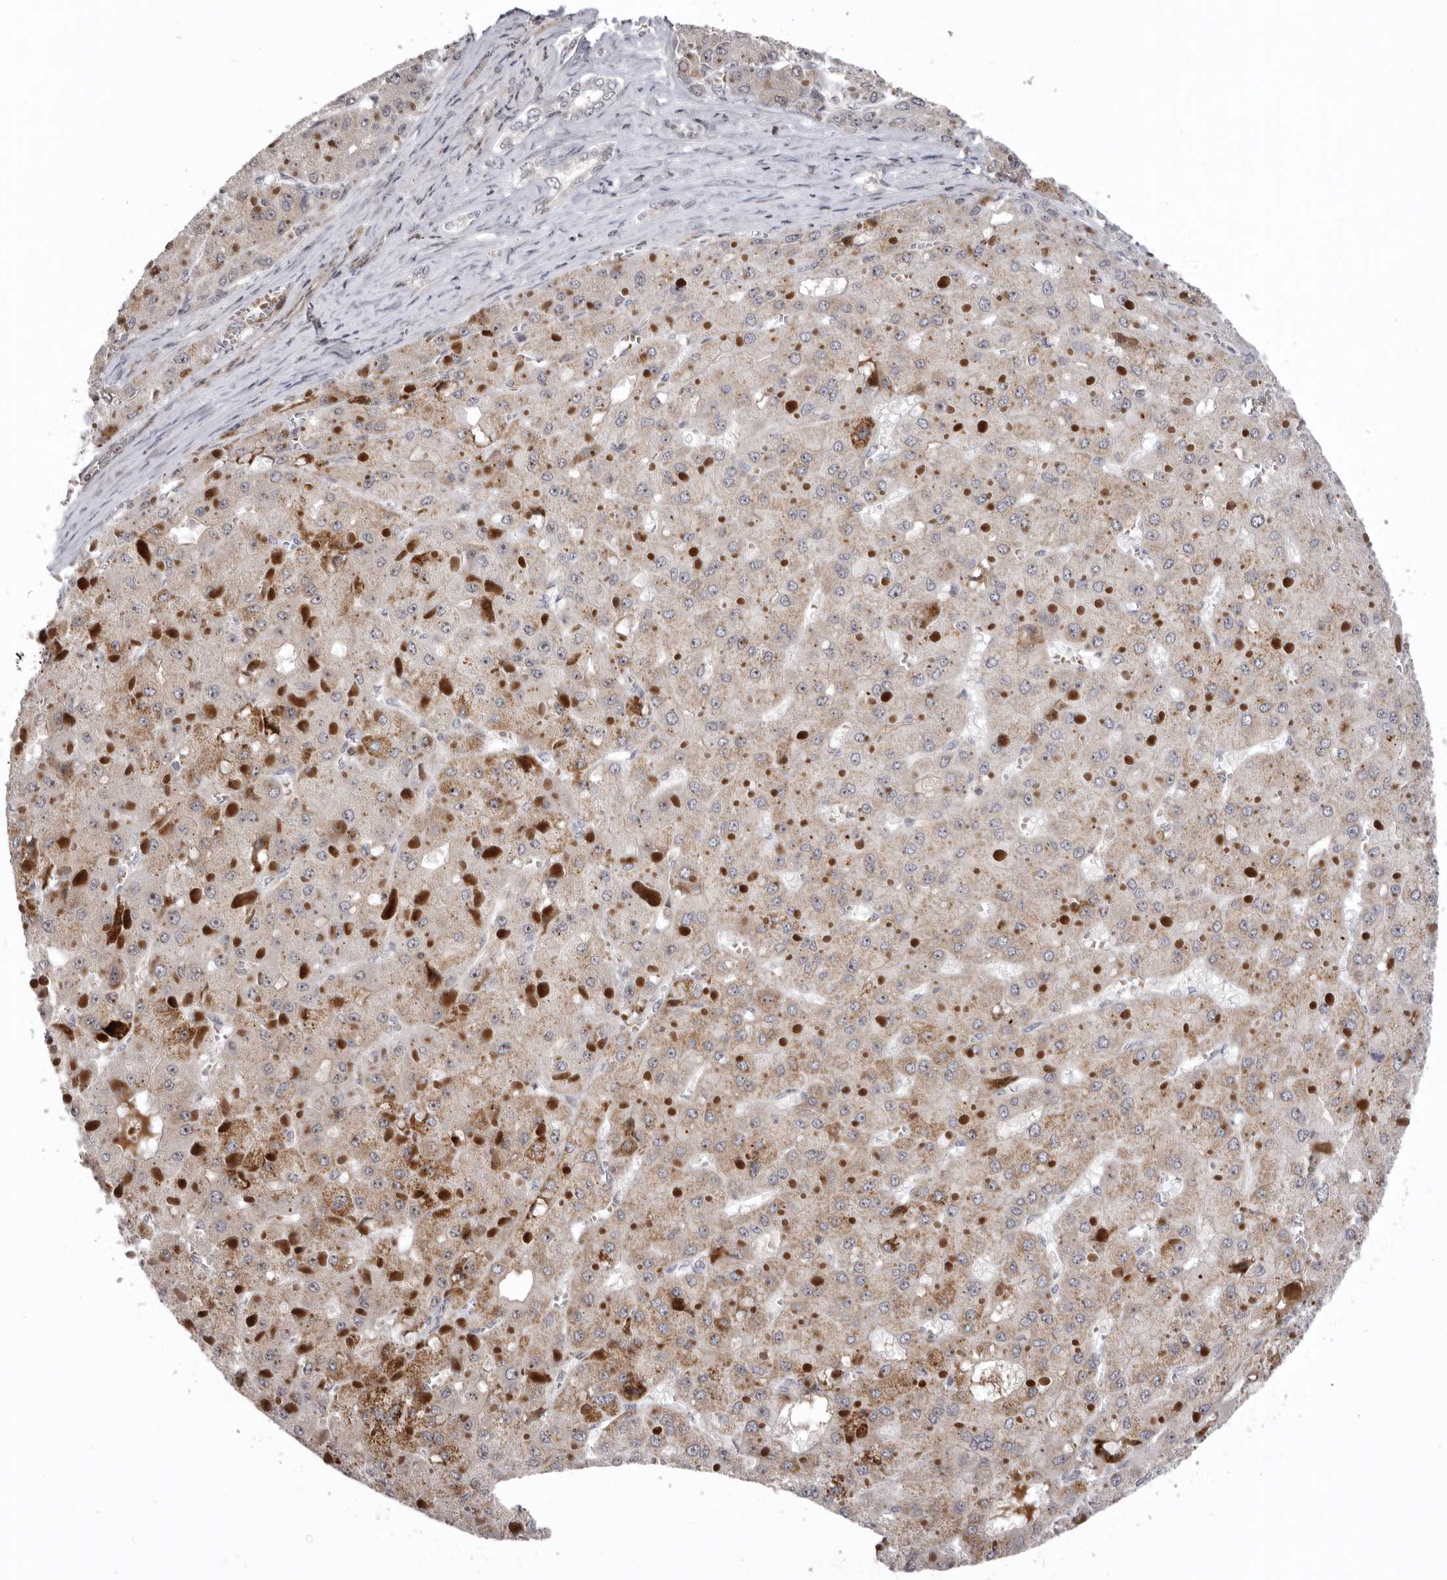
{"staining": {"intensity": "moderate", "quantity": "25%-75%", "location": "cytoplasmic/membranous"}, "tissue": "liver cancer", "cell_type": "Tumor cells", "image_type": "cancer", "snomed": [{"axis": "morphology", "description": "Carcinoma, Hepatocellular, NOS"}, {"axis": "topography", "description": "Liver"}], "caption": "A high-resolution photomicrograph shows immunohistochemistry (IHC) staining of liver cancer, which demonstrates moderate cytoplasmic/membranous positivity in approximately 25%-75% of tumor cells.", "gene": "AZIN1", "patient": {"sex": "female", "age": 73}}